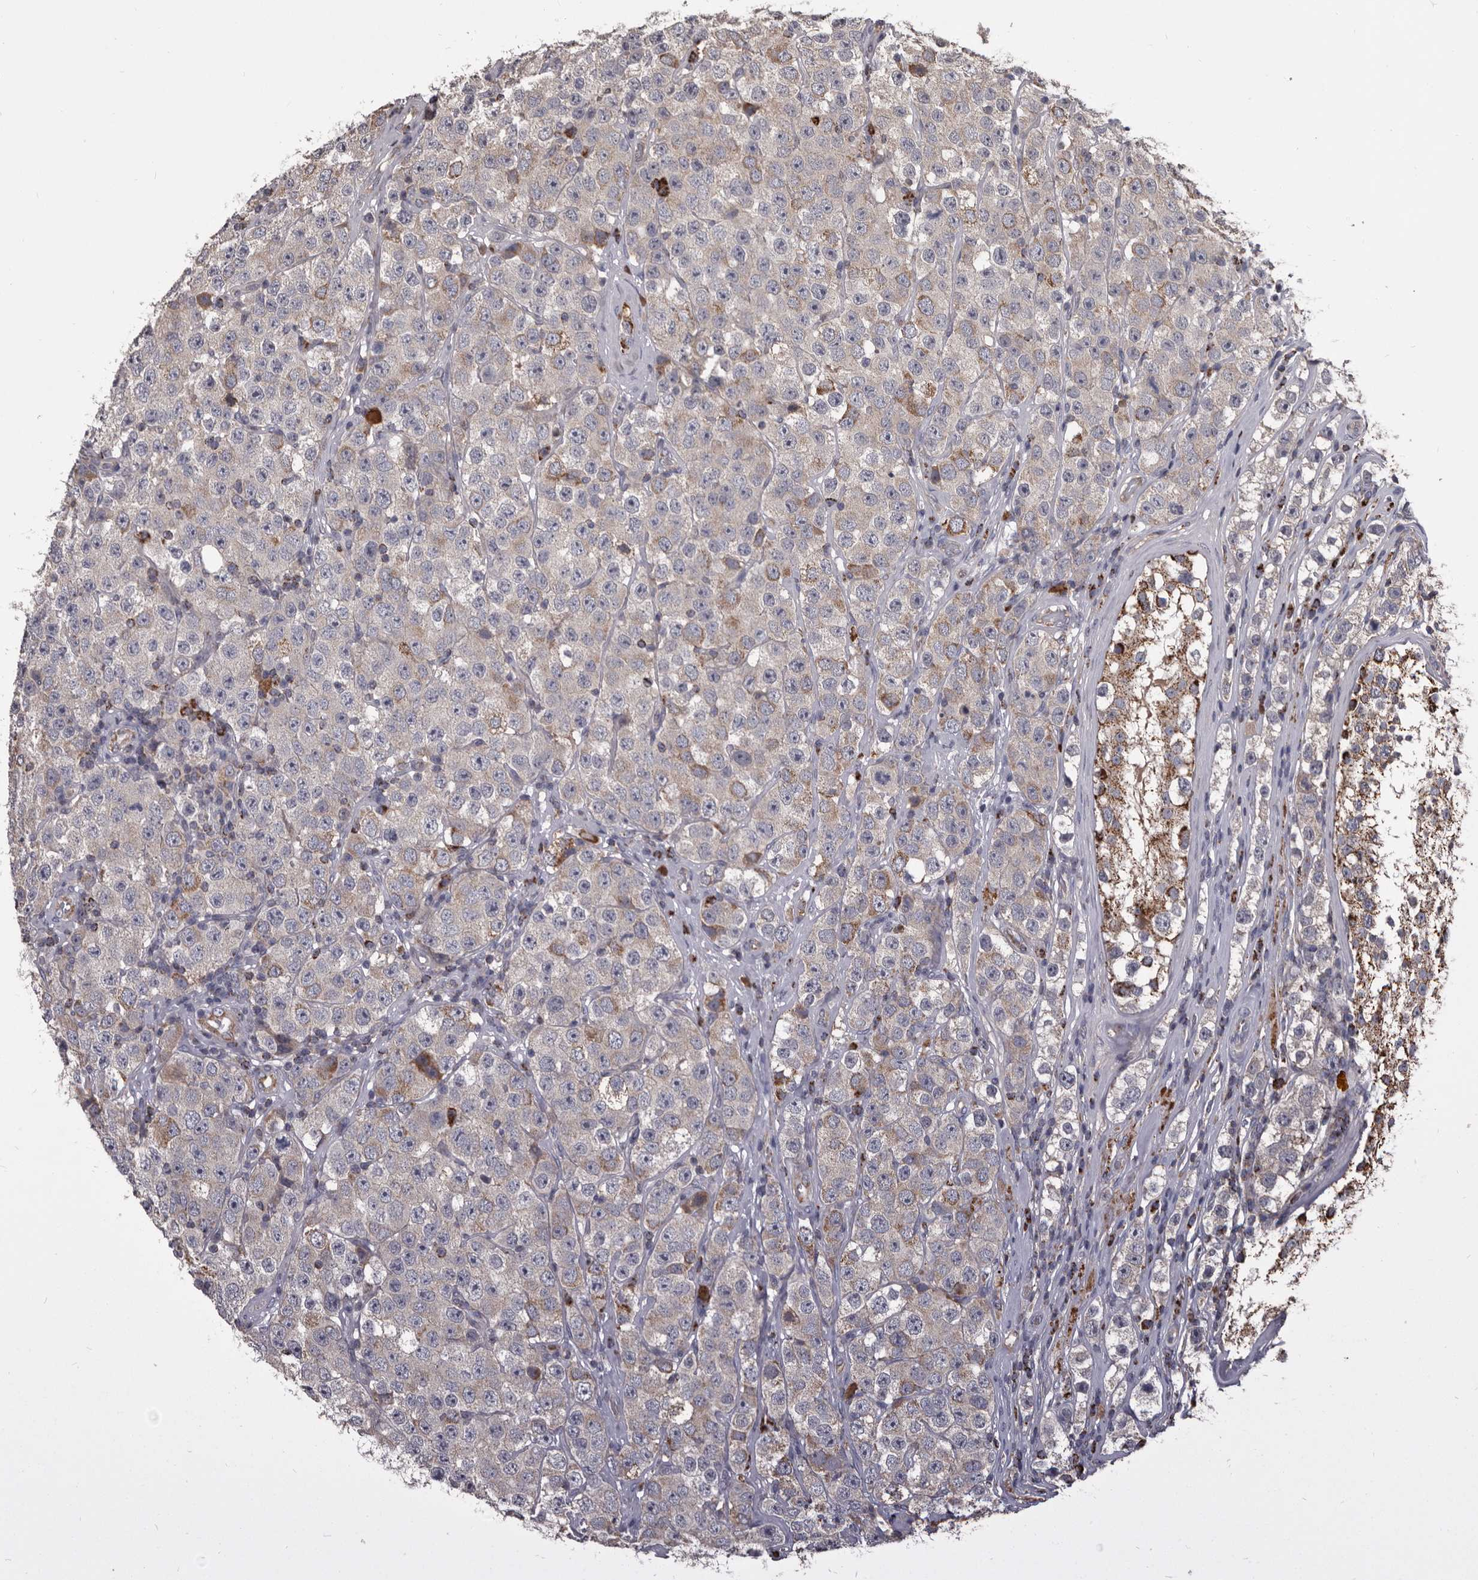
{"staining": {"intensity": "moderate", "quantity": "<25%", "location": "cytoplasmic/membranous"}, "tissue": "testis cancer", "cell_type": "Tumor cells", "image_type": "cancer", "snomed": [{"axis": "morphology", "description": "Seminoma, NOS"}, {"axis": "morphology", "description": "Carcinoma, Embryonal, NOS"}, {"axis": "topography", "description": "Testis"}], "caption": "Protein expression analysis of human testis cancer (seminoma) reveals moderate cytoplasmic/membranous expression in approximately <25% of tumor cells.", "gene": "ALDH5A1", "patient": {"sex": "male", "age": 28}}